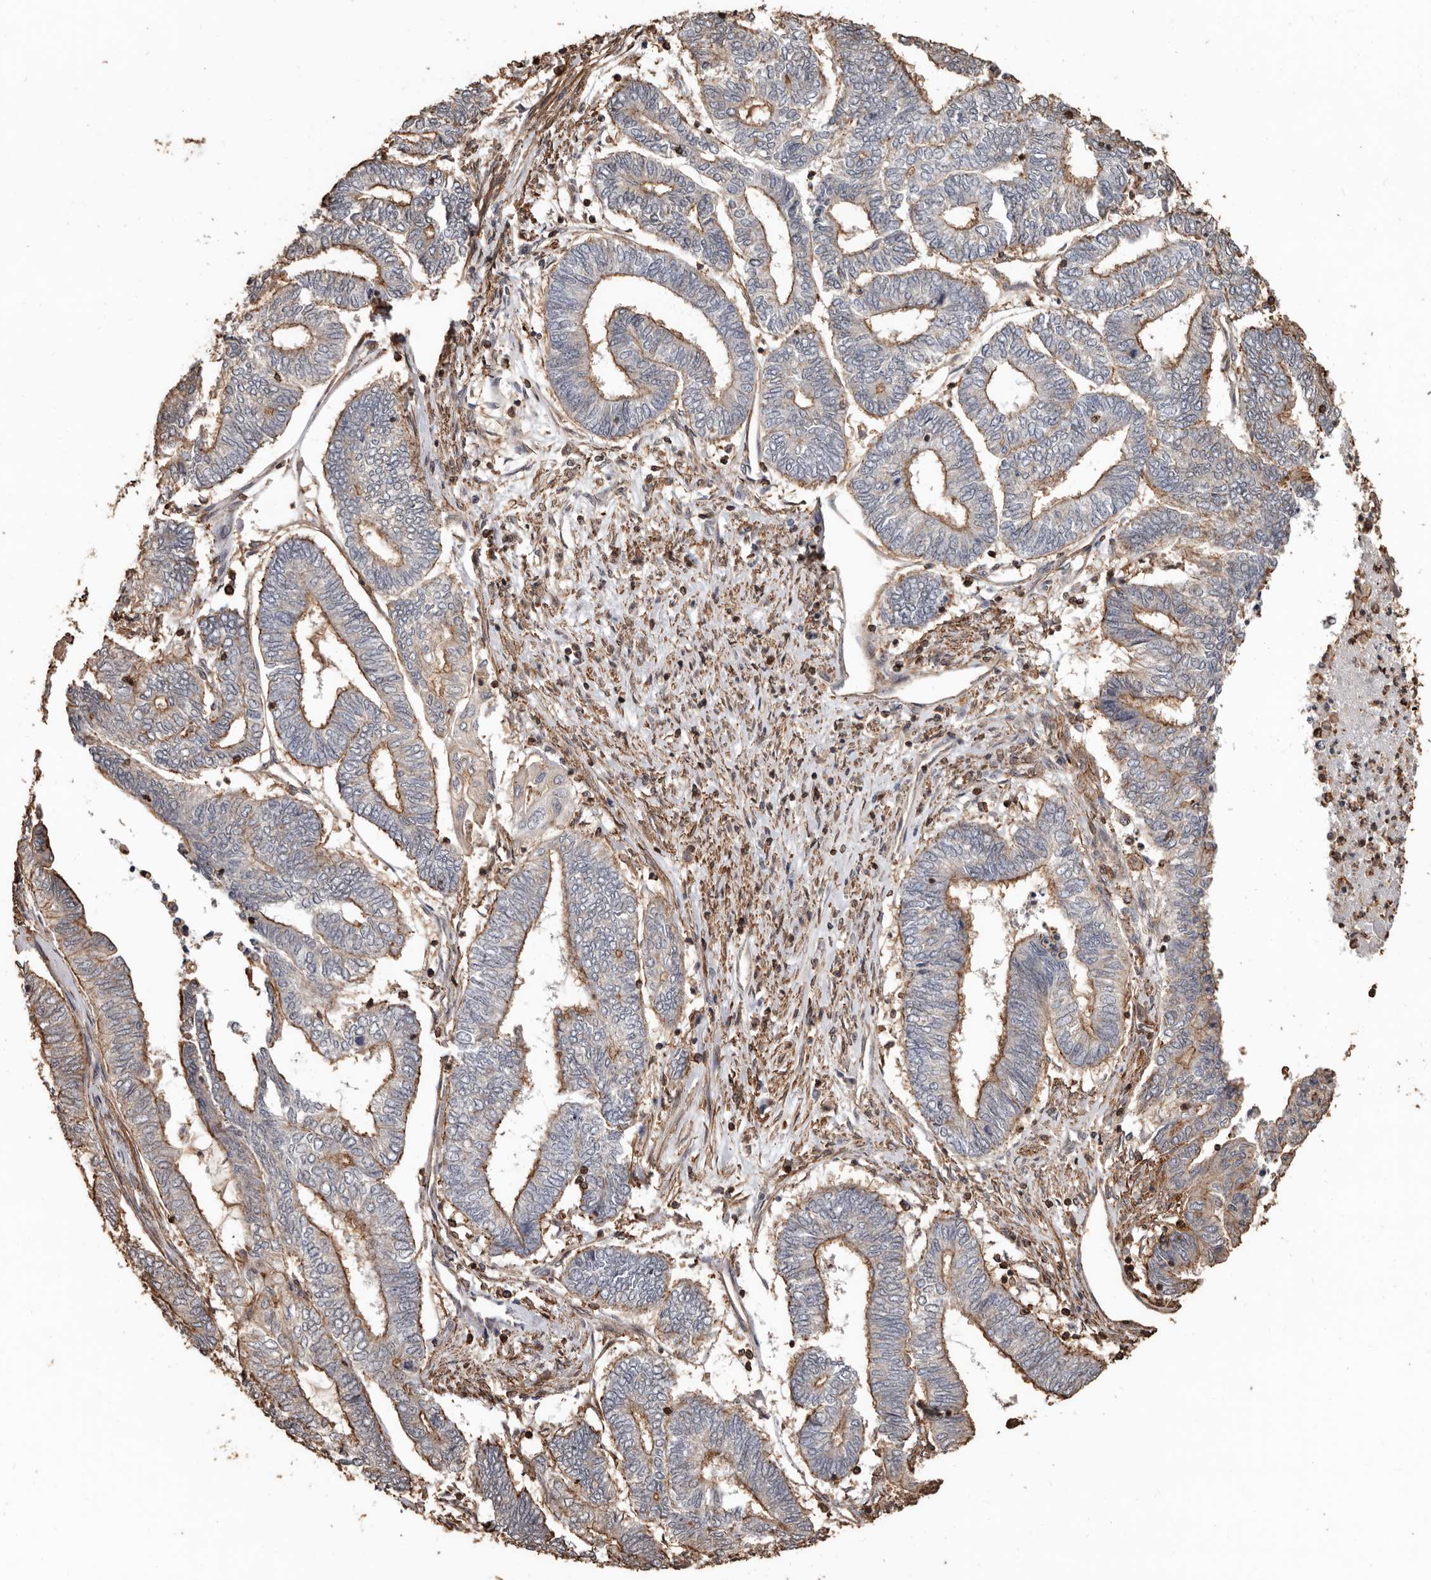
{"staining": {"intensity": "moderate", "quantity": "<25%", "location": "cytoplasmic/membranous"}, "tissue": "endometrial cancer", "cell_type": "Tumor cells", "image_type": "cancer", "snomed": [{"axis": "morphology", "description": "Adenocarcinoma, NOS"}, {"axis": "topography", "description": "Uterus"}, {"axis": "topography", "description": "Endometrium"}], "caption": "Moderate cytoplasmic/membranous staining is seen in about <25% of tumor cells in adenocarcinoma (endometrial).", "gene": "GSK3A", "patient": {"sex": "female", "age": 70}}